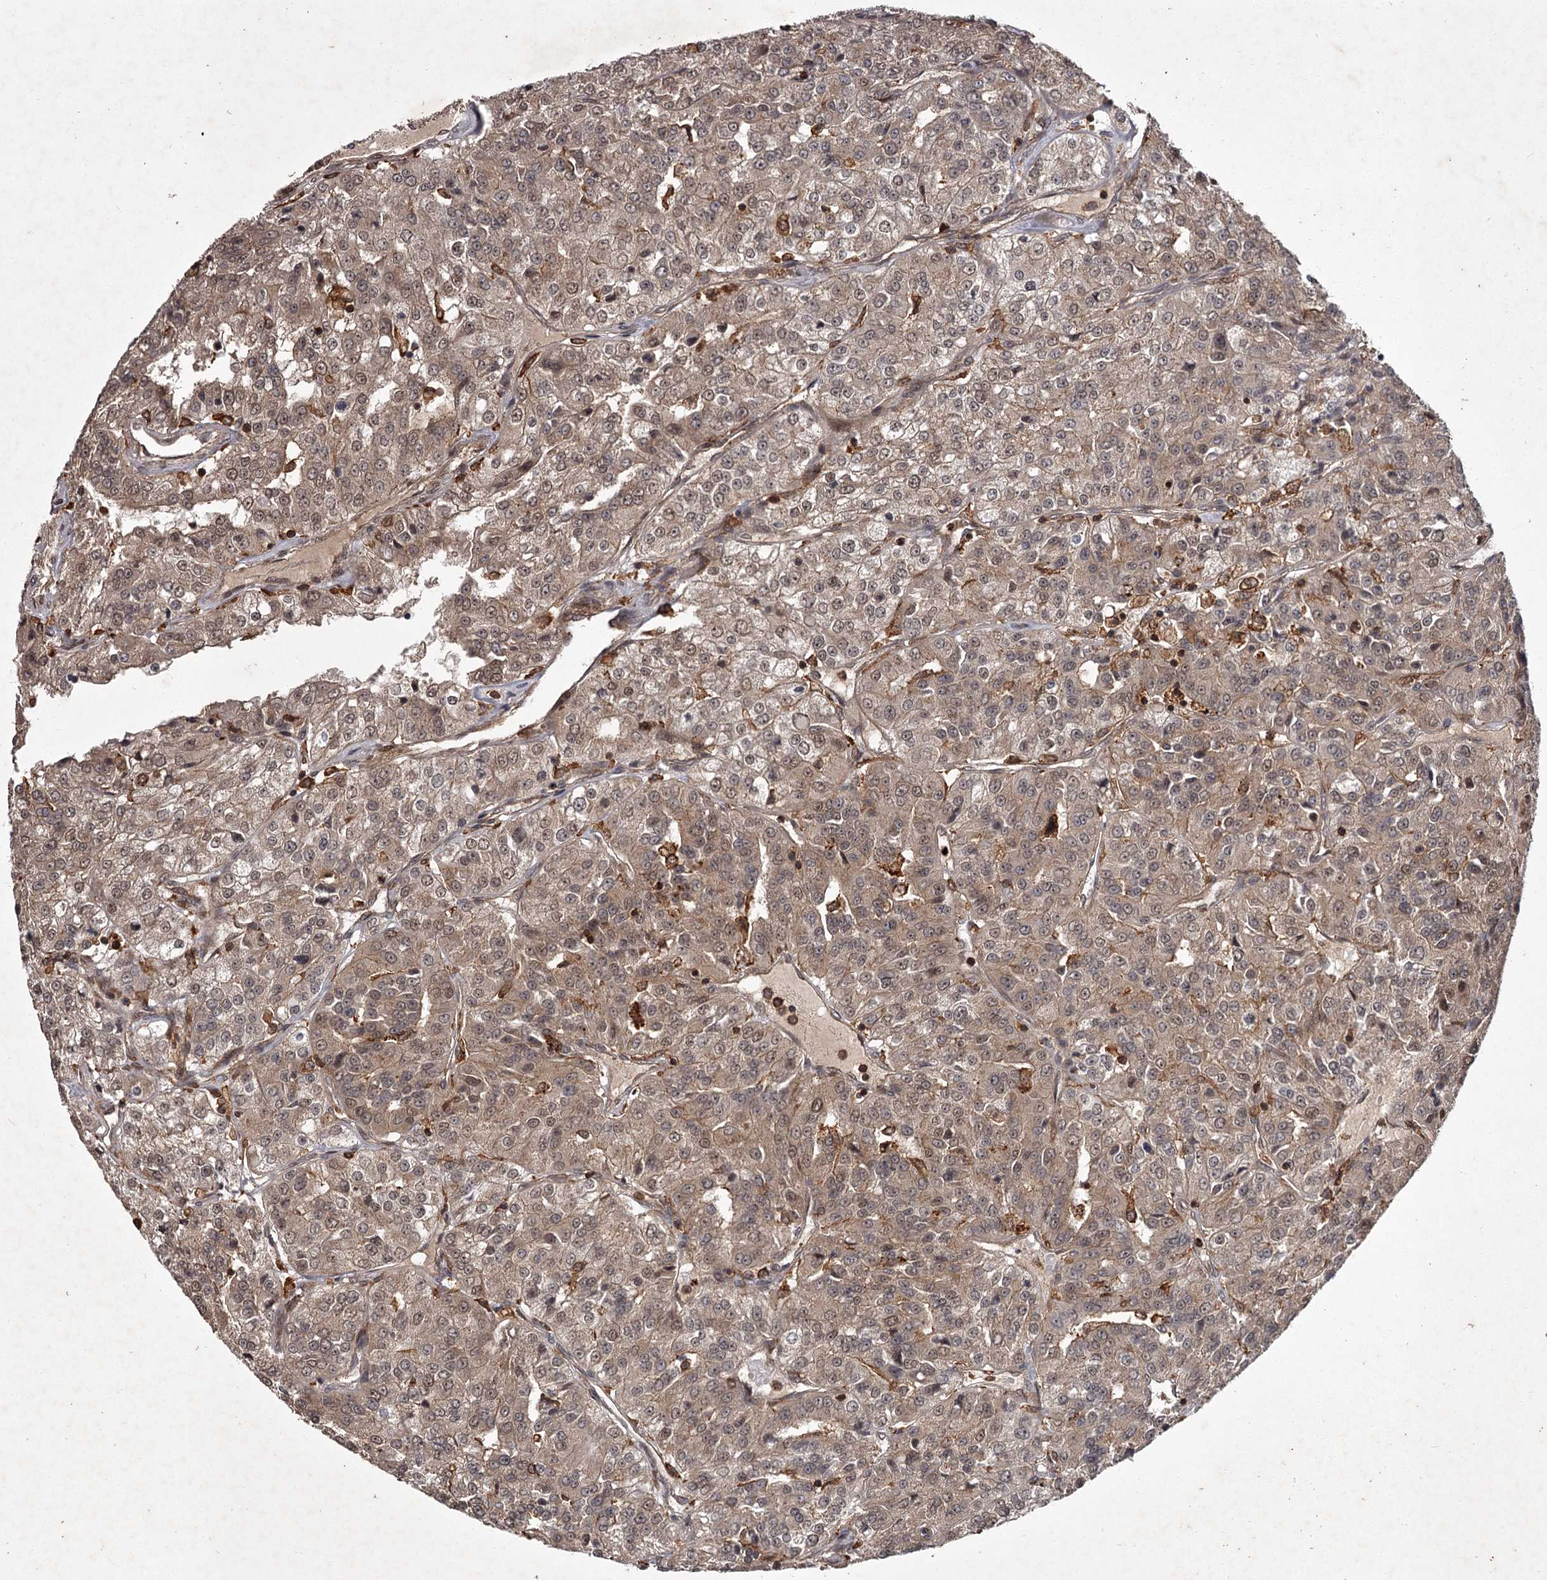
{"staining": {"intensity": "weak", "quantity": ">75%", "location": "cytoplasmic/membranous,nuclear"}, "tissue": "renal cancer", "cell_type": "Tumor cells", "image_type": "cancer", "snomed": [{"axis": "morphology", "description": "Adenocarcinoma, NOS"}, {"axis": "topography", "description": "Kidney"}], "caption": "Renal adenocarcinoma was stained to show a protein in brown. There is low levels of weak cytoplasmic/membranous and nuclear expression in about >75% of tumor cells. (DAB IHC, brown staining for protein, blue staining for nuclei).", "gene": "TBC1D23", "patient": {"sex": "female", "age": 63}}